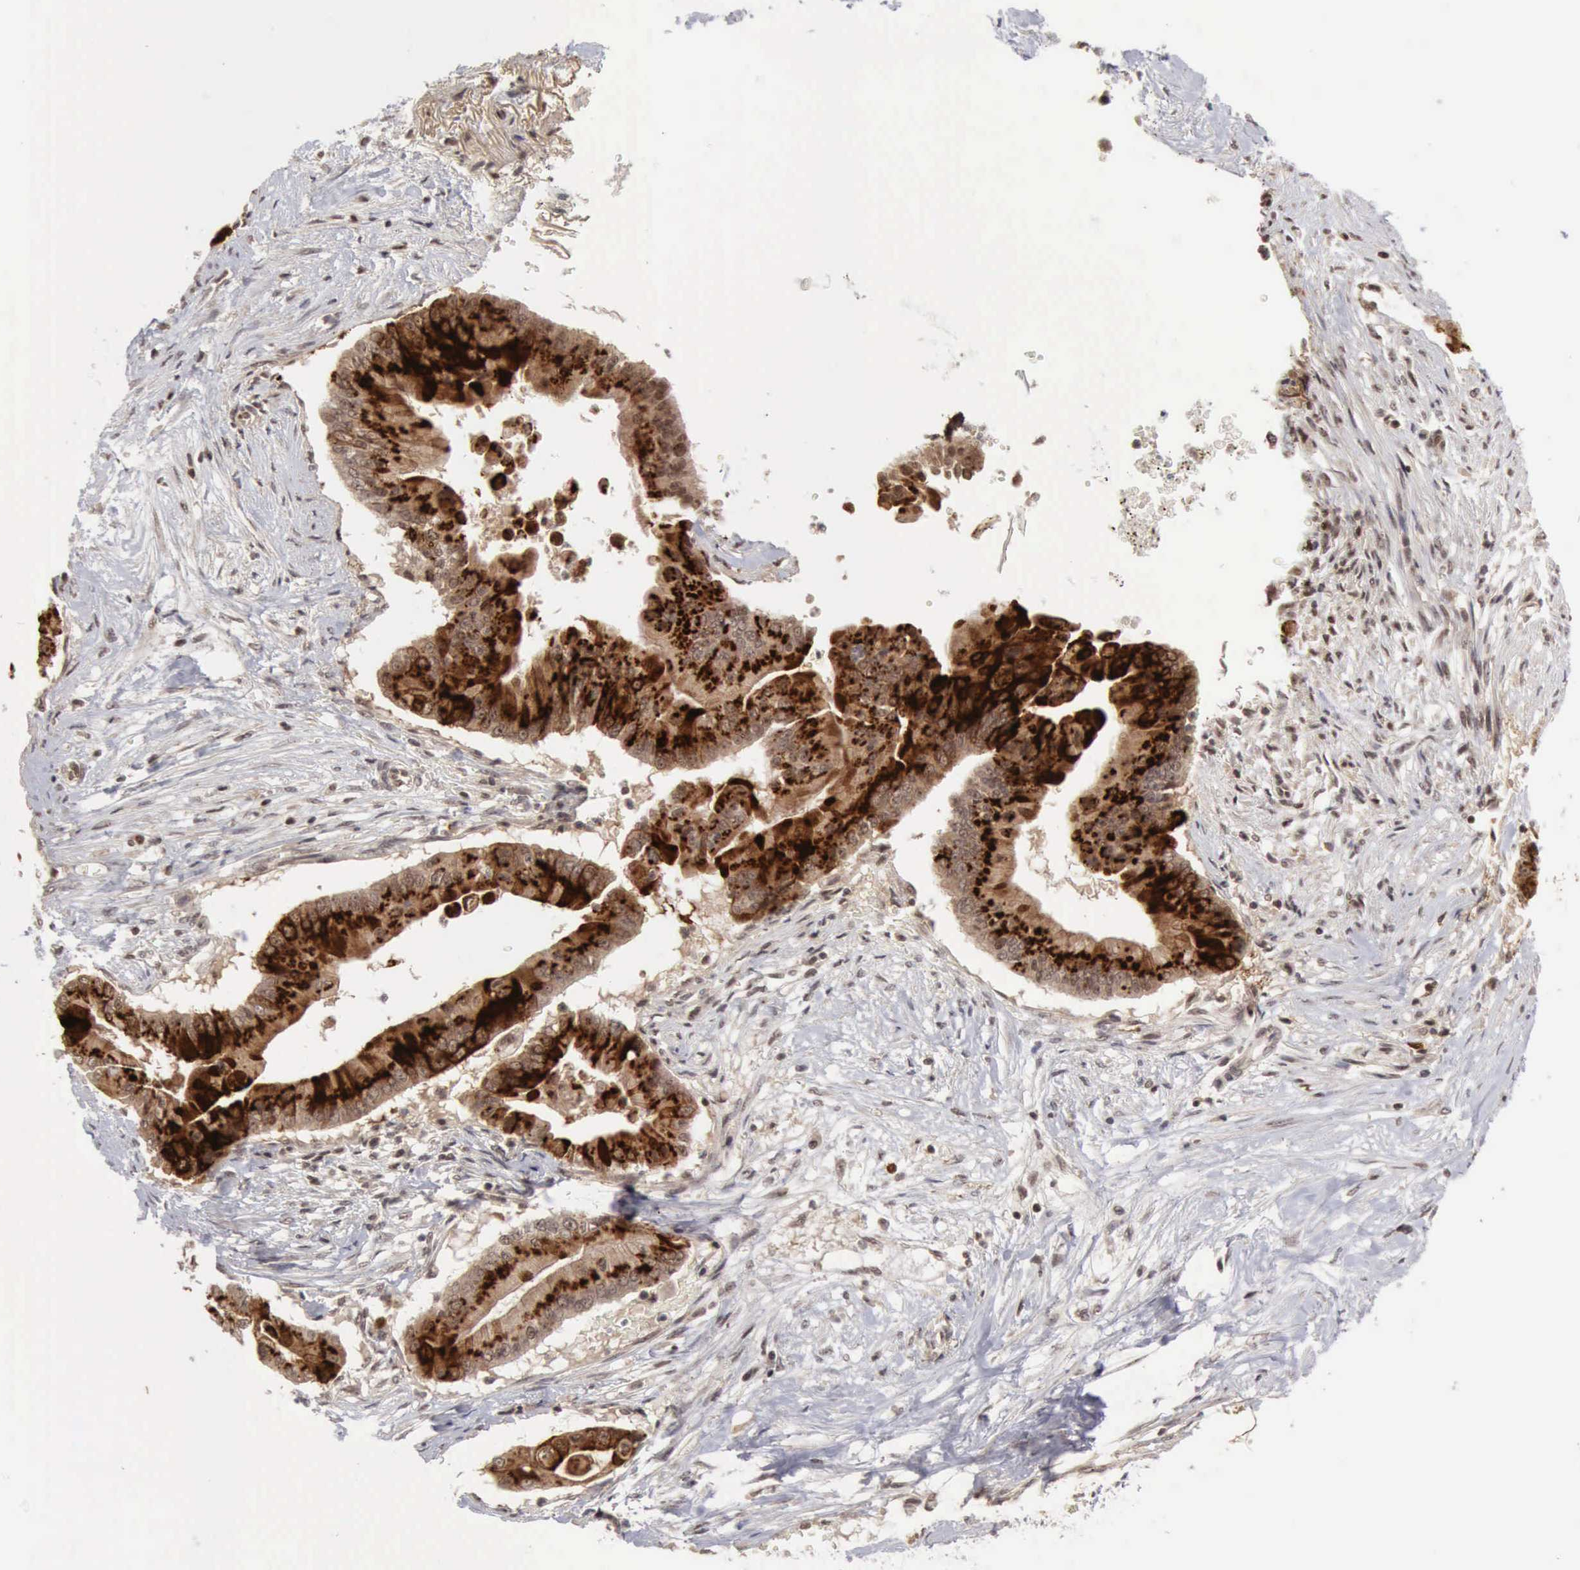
{"staining": {"intensity": "strong", "quantity": ">75%", "location": "cytoplasmic/membranous,nuclear"}, "tissue": "pancreatic cancer", "cell_type": "Tumor cells", "image_type": "cancer", "snomed": [{"axis": "morphology", "description": "Adenocarcinoma, NOS"}, {"axis": "topography", "description": "Pancreas"}], "caption": "Protein expression analysis of pancreatic cancer (adenocarcinoma) displays strong cytoplasmic/membranous and nuclear positivity in approximately >75% of tumor cells. The staining was performed using DAB to visualize the protein expression in brown, while the nuclei were stained in blue with hematoxylin (Magnification: 20x).", "gene": "CDKN2A", "patient": {"sex": "male", "age": 62}}